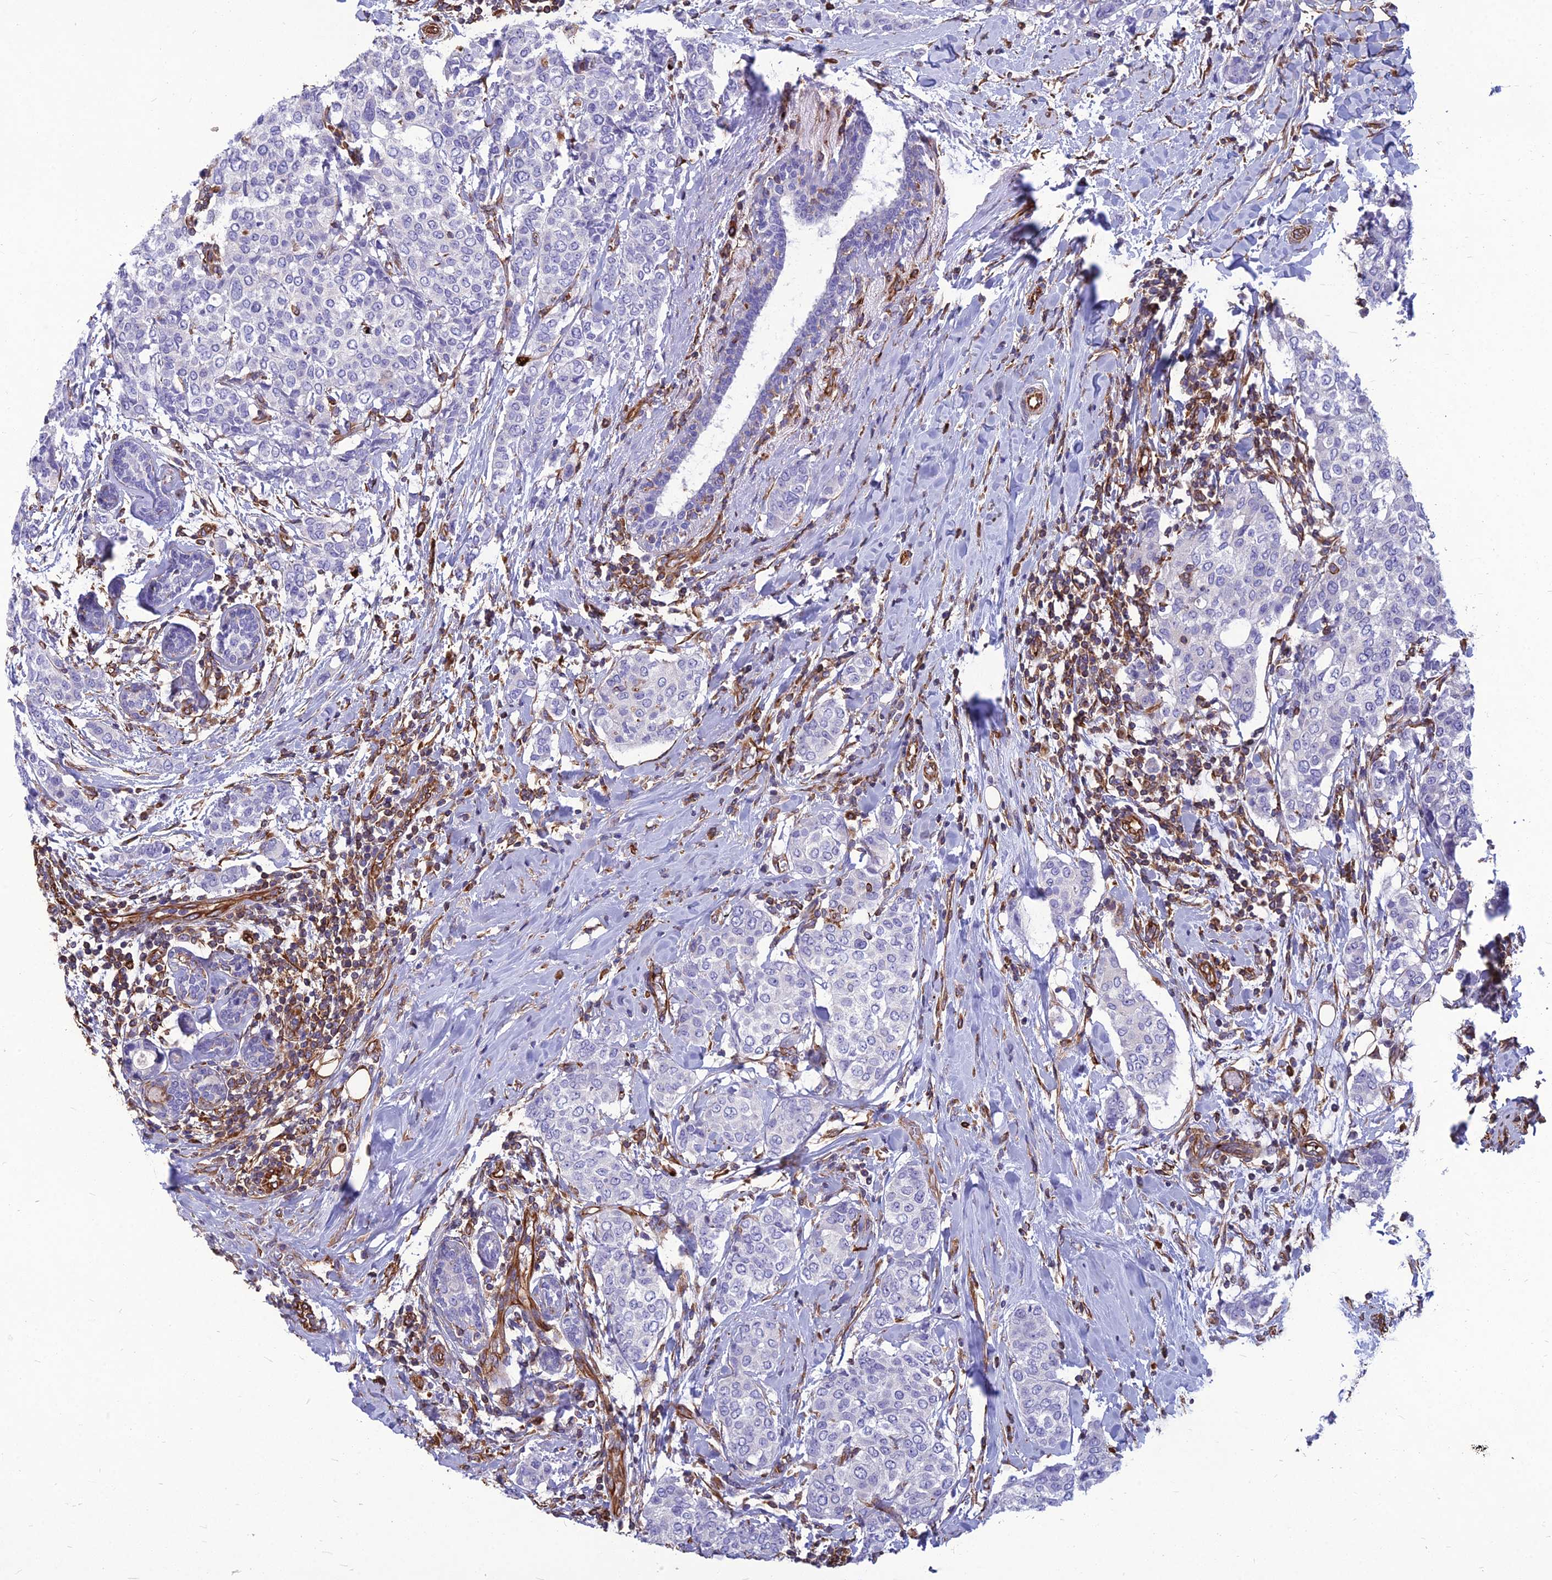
{"staining": {"intensity": "negative", "quantity": "none", "location": "none"}, "tissue": "breast cancer", "cell_type": "Tumor cells", "image_type": "cancer", "snomed": [{"axis": "morphology", "description": "Lobular carcinoma"}, {"axis": "topography", "description": "Breast"}], "caption": "This image is of breast cancer (lobular carcinoma) stained with immunohistochemistry (IHC) to label a protein in brown with the nuclei are counter-stained blue. There is no expression in tumor cells. Brightfield microscopy of IHC stained with DAB (brown) and hematoxylin (blue), captured at high magnification.", "gene": "PSMD11", "patient": {"sex": "female", "age": 51}}